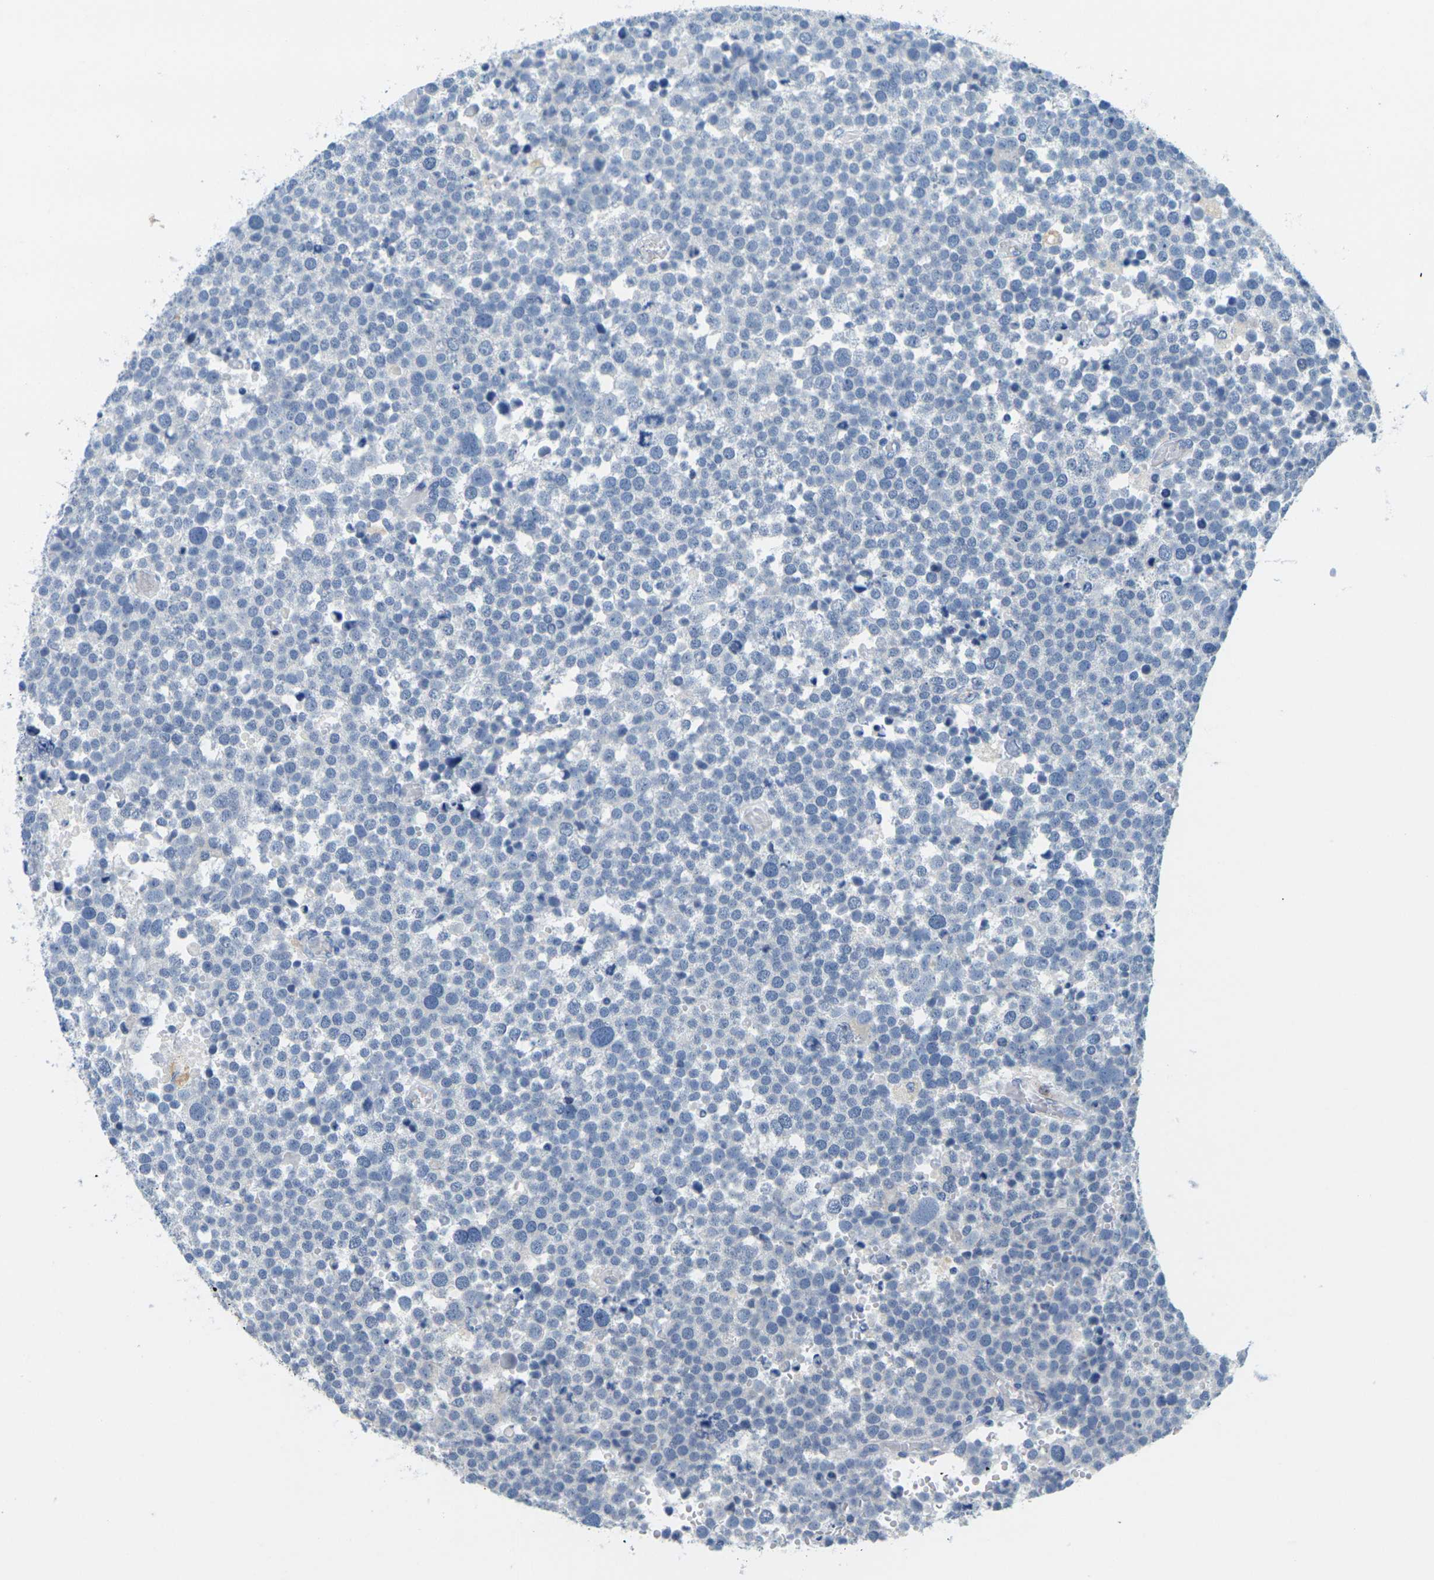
{"staining": {"intensity": "negative", "quantity": "none", "location": "none"}, "tissue": "testis cancer", "cell_type": "Tumor cells", "image_type": "cancer", "snomed": [{"axis": "morphology", "description": "Seminoma, NOS"}, {"axis": "topography", "description": "Testis"}], "caption": "IHC micrograph of human testis cancer stained for a protein (brown), which displays no positivity in tumor cells. (Immunohistochemistry (ihc), brightfield microscopy, high magnification).", "gene": "FAM3D", "patient": {"sex": "male", "age": 71}}